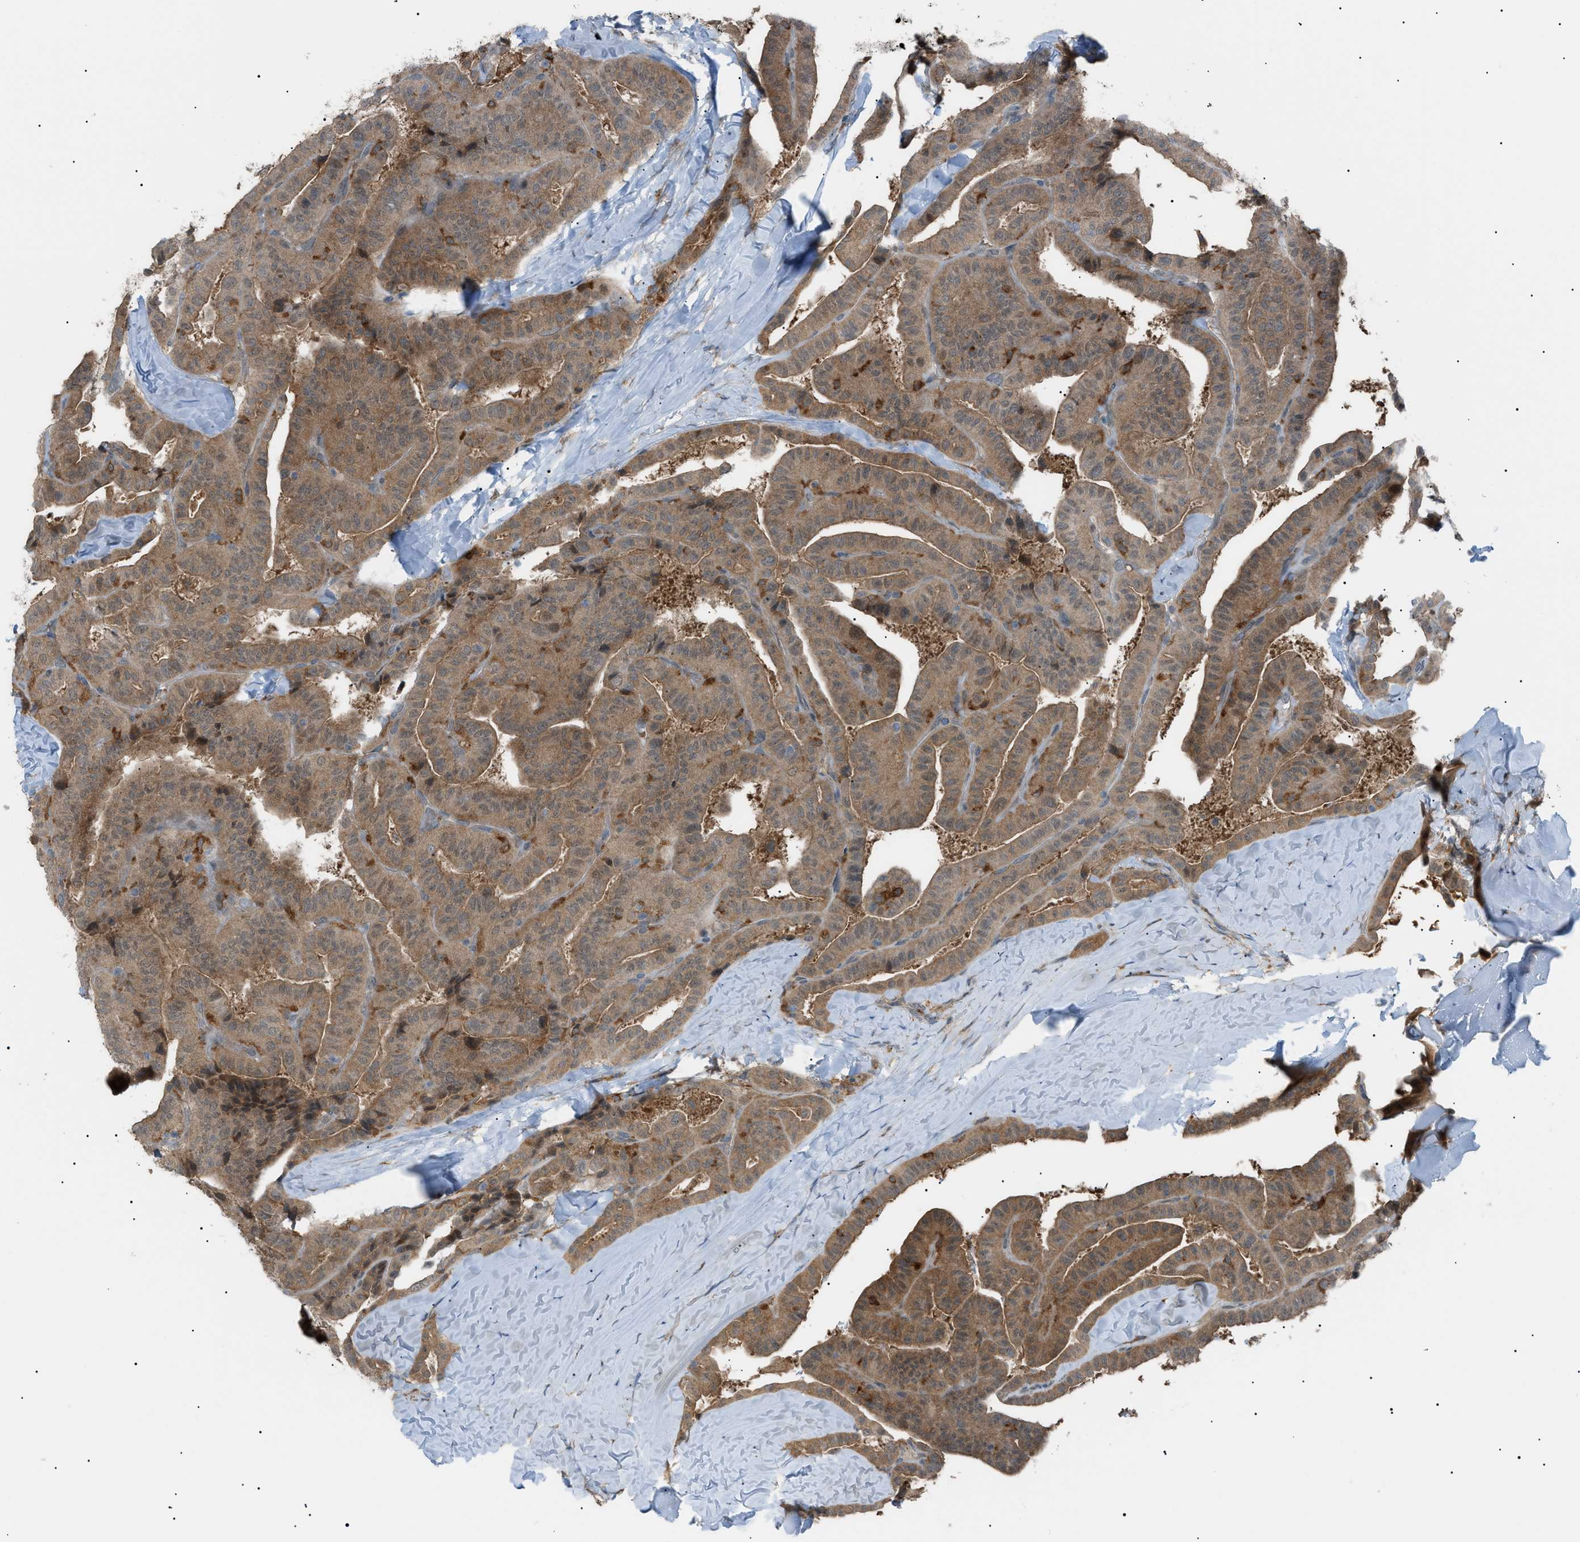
{"staining": {"intensity": "moderate", "quantity": ">75%", "location": "cytoplasmic/membranous"}, "tissue": "thyroid cancer", "cell_type": "Tumor cells", "image_type": "cancer", "snomed": [{"axis": "morphology", "description": "Papillary adenocarcinoma, NOS"}, {"axis": "topography", "description": "Thyroid gland"}], "caption": "Approximately >75% of tumor cells in thyroid cancer exhibit moderate cytoplasmic/membranous protein staining as visualized by brown immunohistochemical staining.", "gene": "LPIN2", "patient": {"sex": "male", "age": 77}}